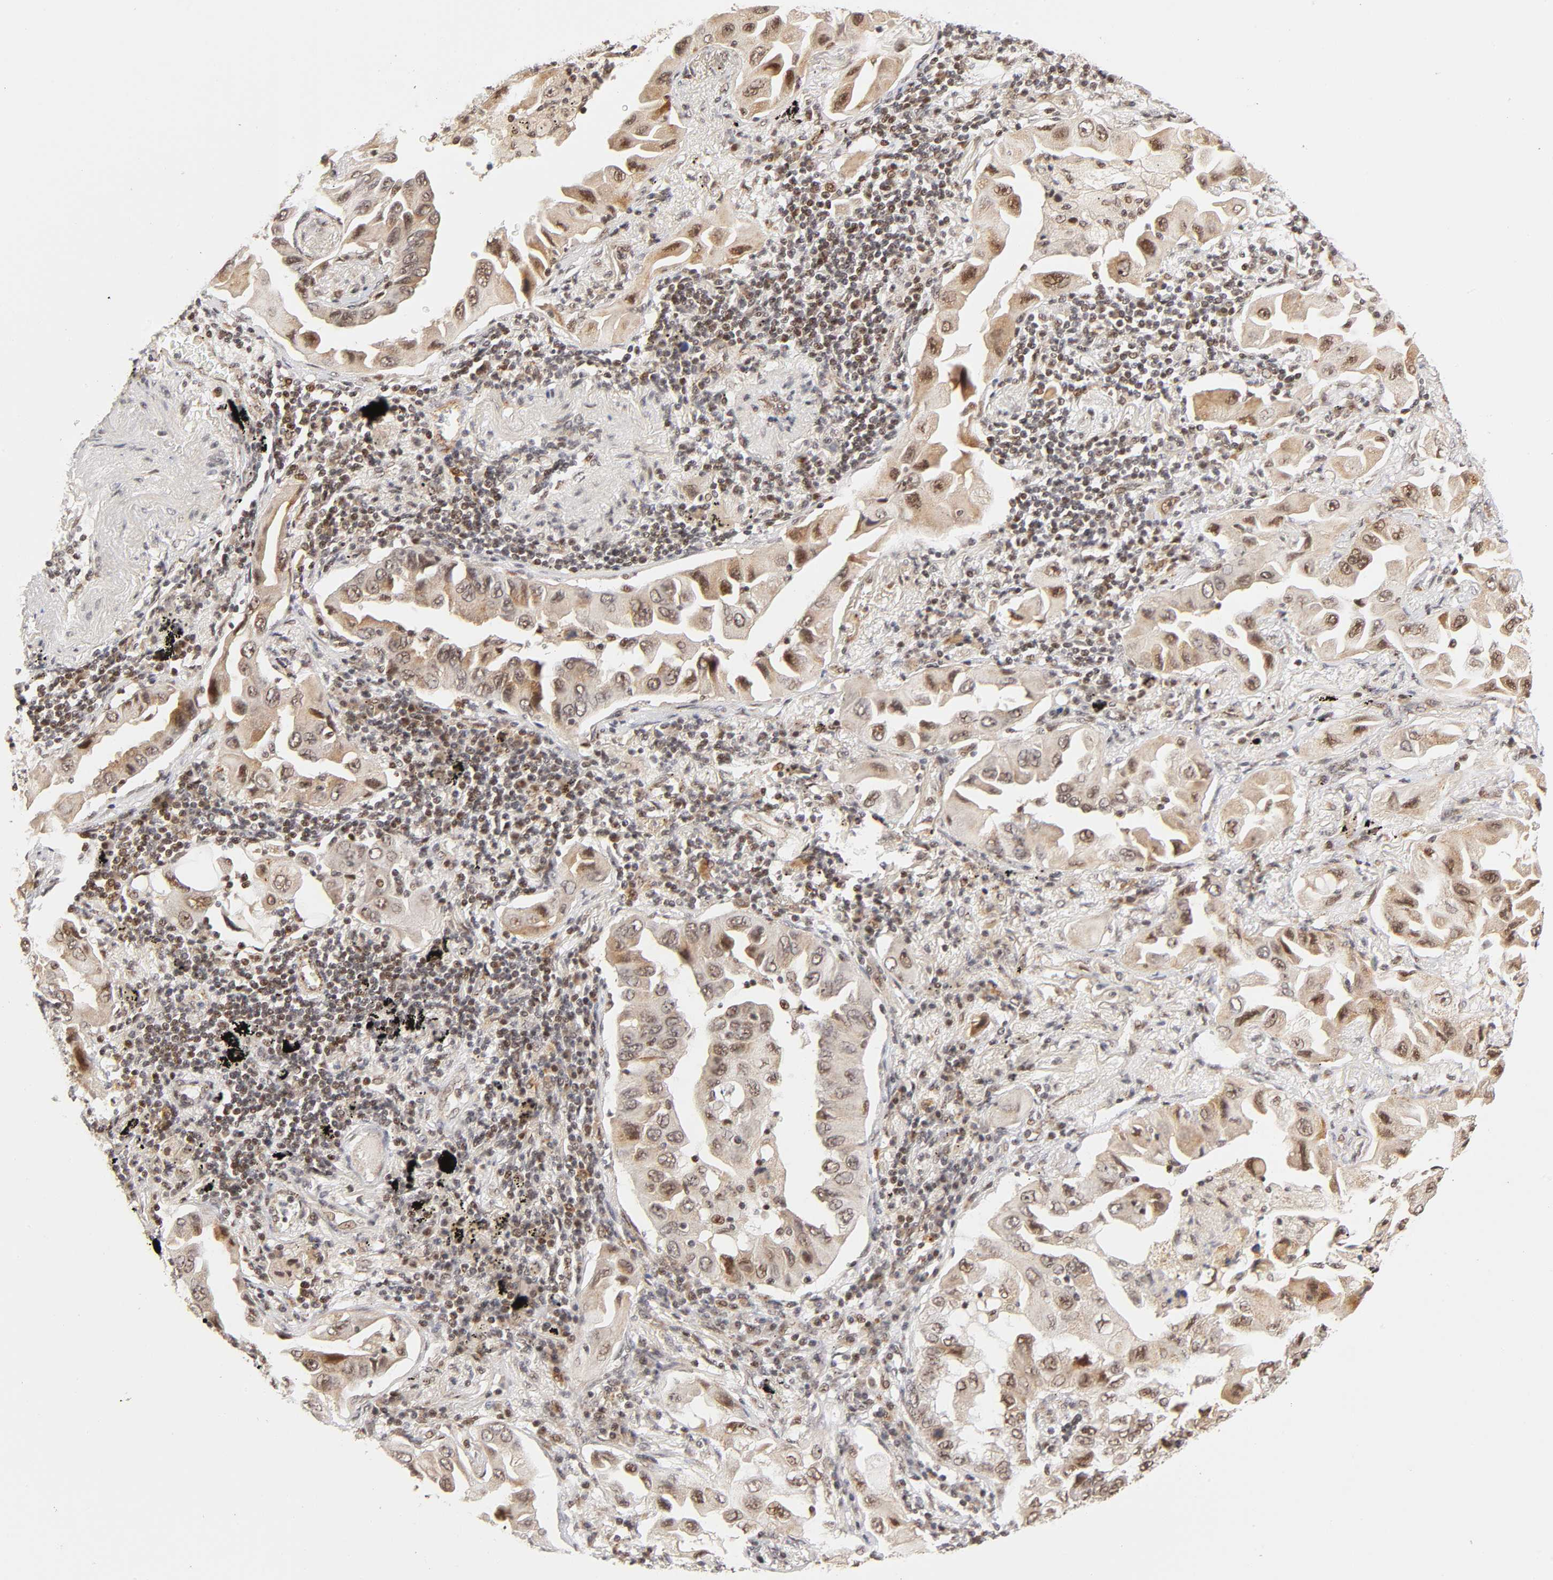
{"staining": {"intensity": "moderate", "quantity": "25%-75%", "location": "cytoplasmic/membranous,nuclear"}, "tissue": "lung cancer", "cell_type": "Tumor cells", "image_type": "cancer", "snomed": [{"axis": "morphology", "description": "Adenocarcinoma, NOS"}, {"axis": "topography", "description": "Lung"}], "caption": "There is medium levels of moderate cytoplasmic/membranous and nuclear positivity in tumor cells of lung adenocarcinoma, as demonstrated by immunohistochemical staining (brown color).", "gene": "TAF10", "patient": {"sex": "female", "age": 65}}